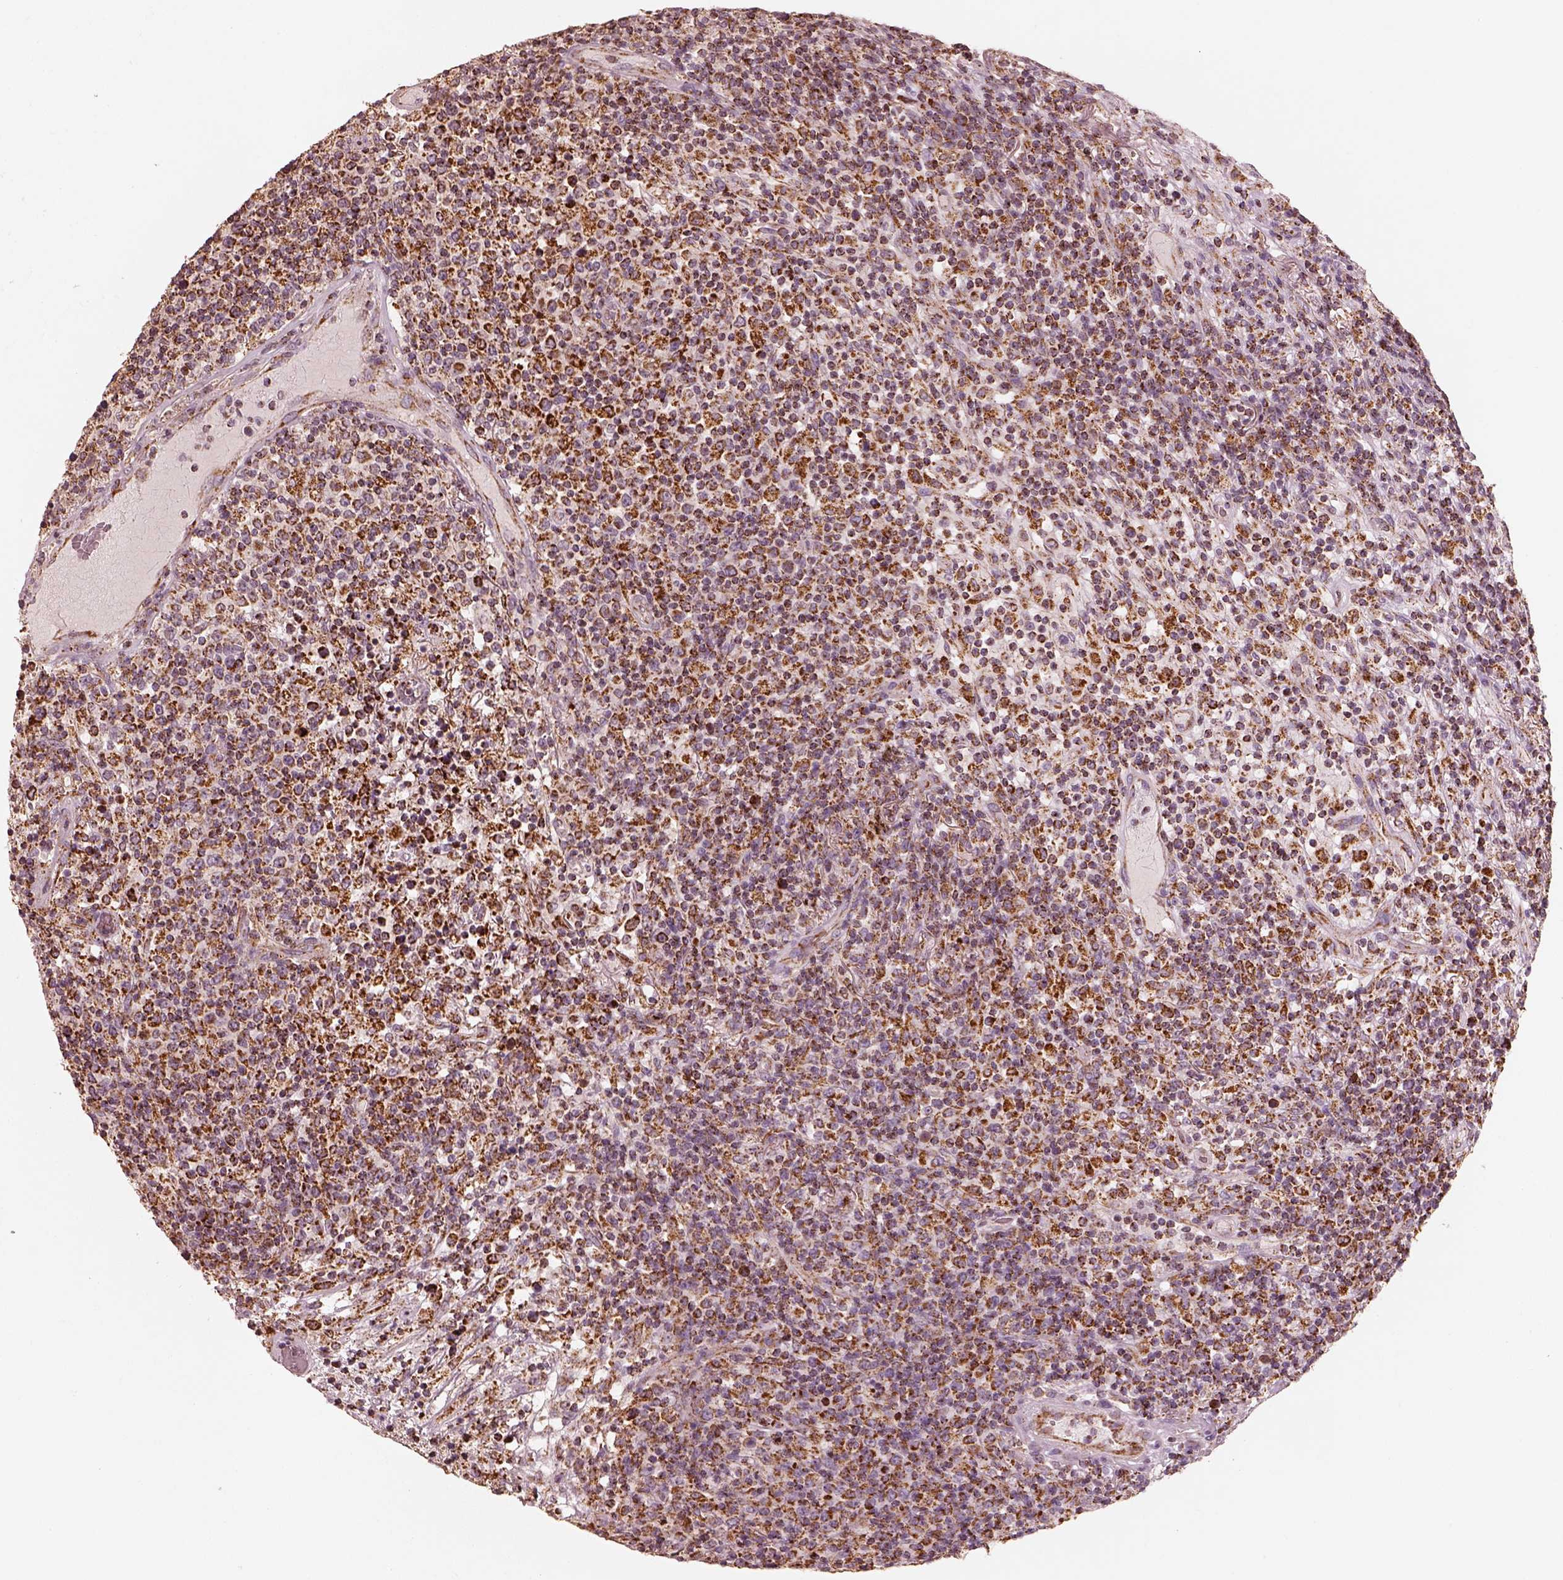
{"staining": {"intensity": "strong", "quantity": ">75%", "location": "cytoplasmic/membranous"}, "tissue": "lymphoma", "cell_type": "Tumor cells", "image_type": "cancer", "snomed": [{"axis": "morphology", "description": "Malignant lymphoma, non-Hodgkin's type, High grade"}, {"axis": "topography", "description": "Lung"}], "caption": "Immunohistochemistry photomicrograph of neoplastic tissue: lymphoma stained using IHC exhibits high levels of strong protein expression localized specifically in the cytoplasmic/membranous of tumor cells, appearing as a cytoplasmic/membranous brown color.", "gene": "ENTPD6", "patient": {"sex": "male", "age": 79}}